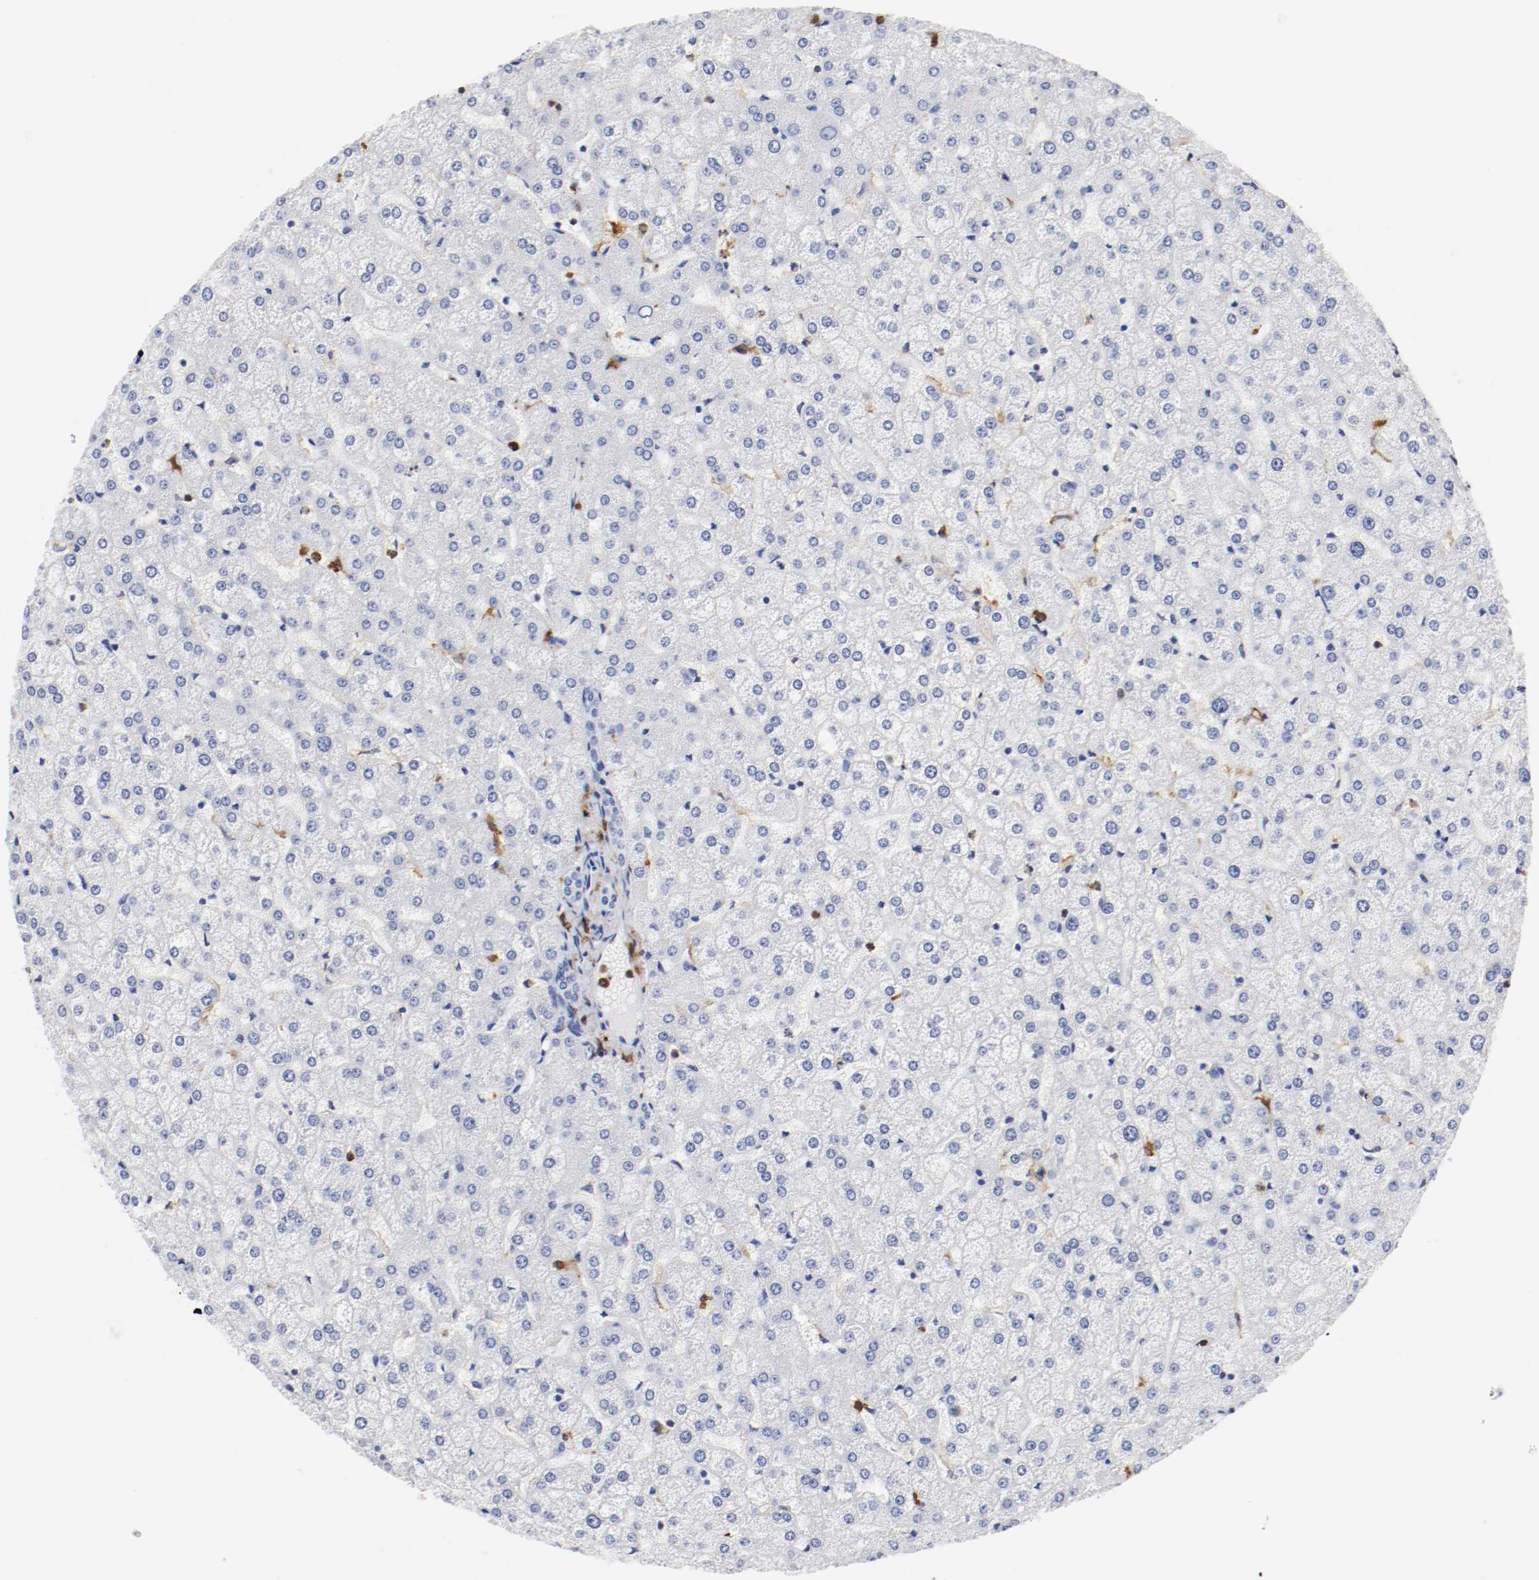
{"staining": {"intensity": "negative", "quantity": "none", "location": "none"}, "tissue": "liver", "cell_type": "Cholangiocytes", "image_type": "normal", "snomed": [{"axis": "morphology", "description": "Normal tissue, NOS"}, {"axis": "topography", "description": "Liver"}], "caption": "This is an immunohistochemistry histopathology image of unremarkable liver. There is no staining in cholangiocytes.", "gene": "ITGAX", "patient": {"sex": "female", "age": 32}}